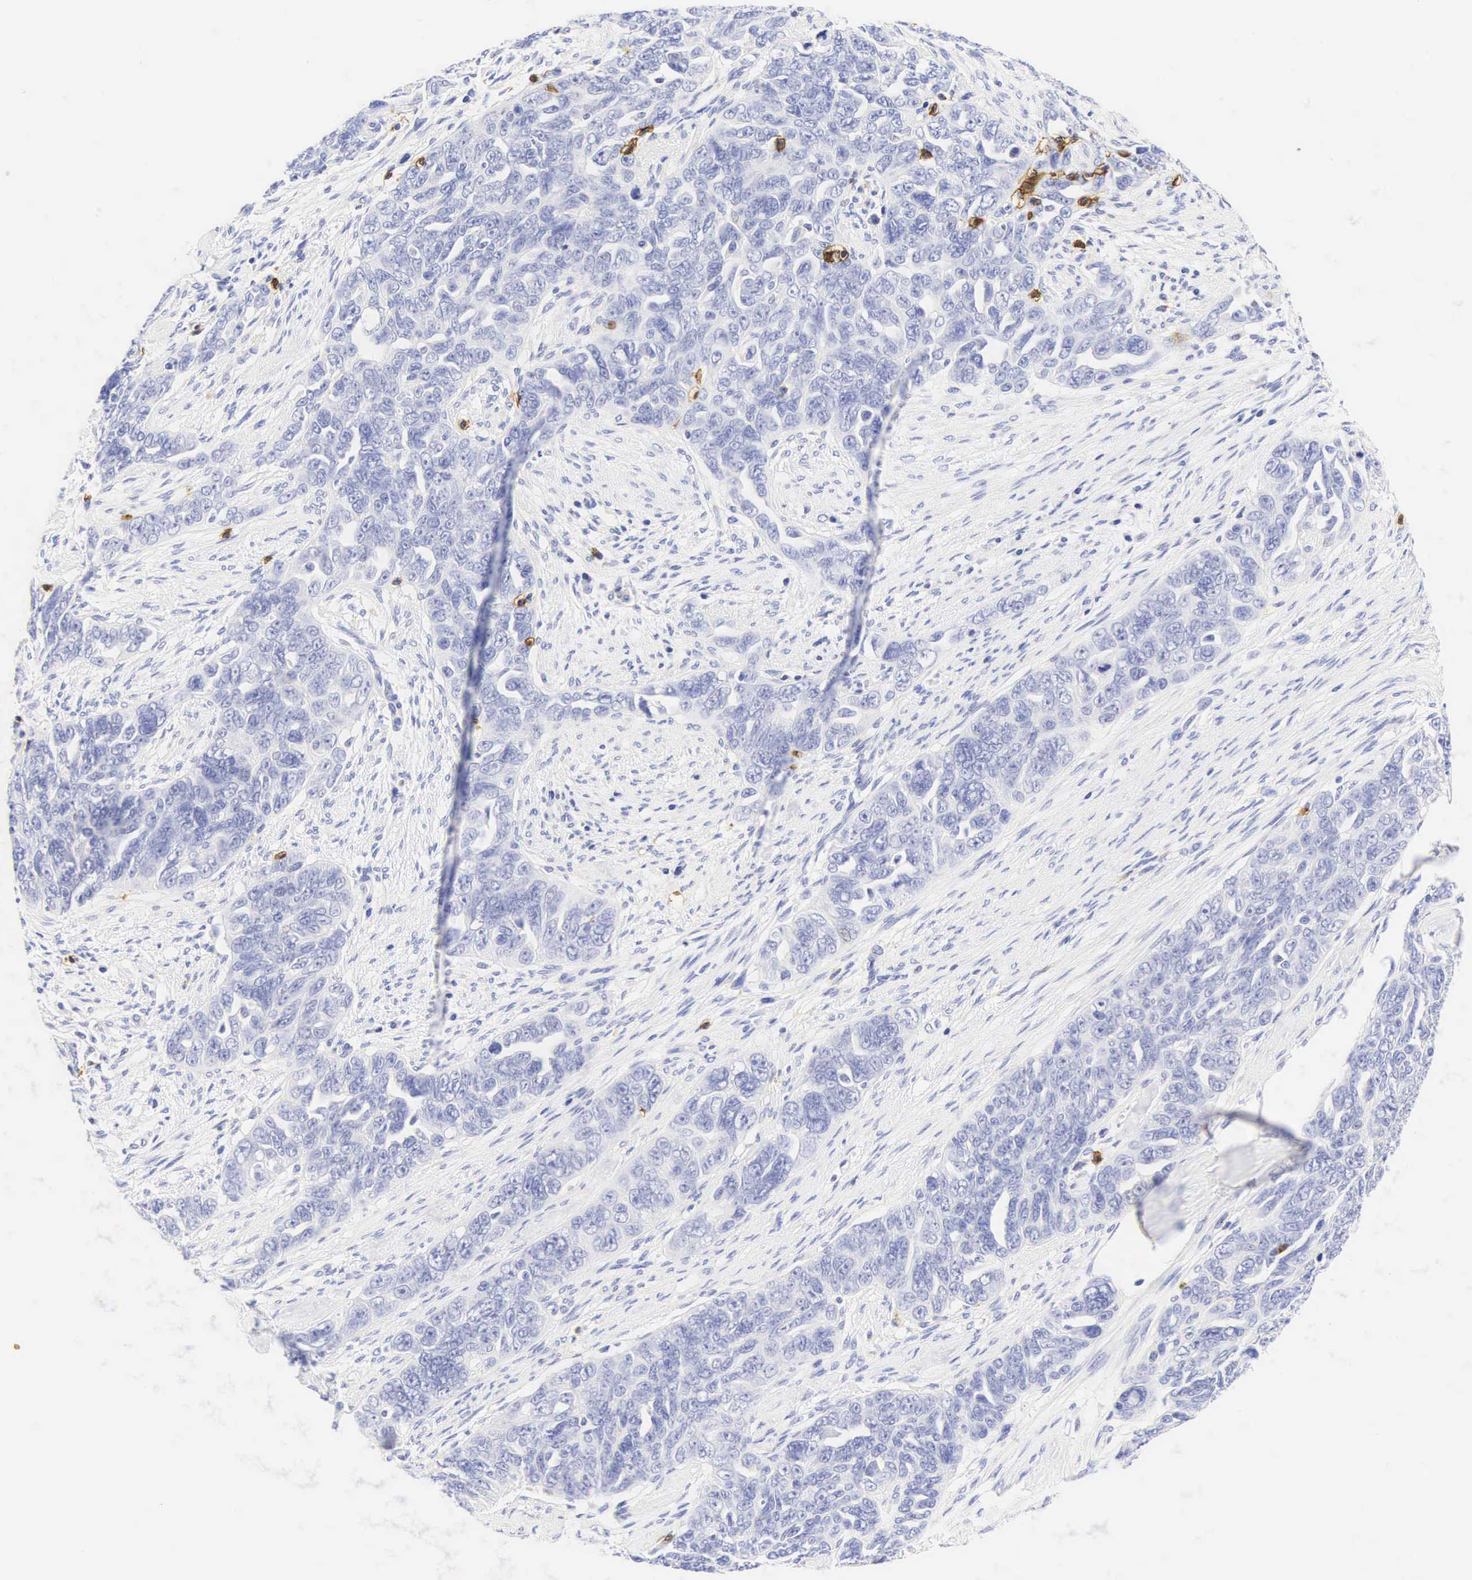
{"staining": {"intensity": "negative", "quantity": "none", "location": "none"}, "tissue": "ovarian cancer", "cell_type": "Tumor cells", "image_type": "cancer", "snomed": [{"axis": "morphology", "description": "Cystadenocarcinoma, serous, NOS"}, {"axis": "topography", "description": "Ovary"}], "caption": "This is an immunohistochemistry micrograph of human ovarian cancer (serous cystadenocarcinoma). There is no positivity in tumor cells.", "gene": "CD8A", "patient": {"sex": "female", "age": 63}}